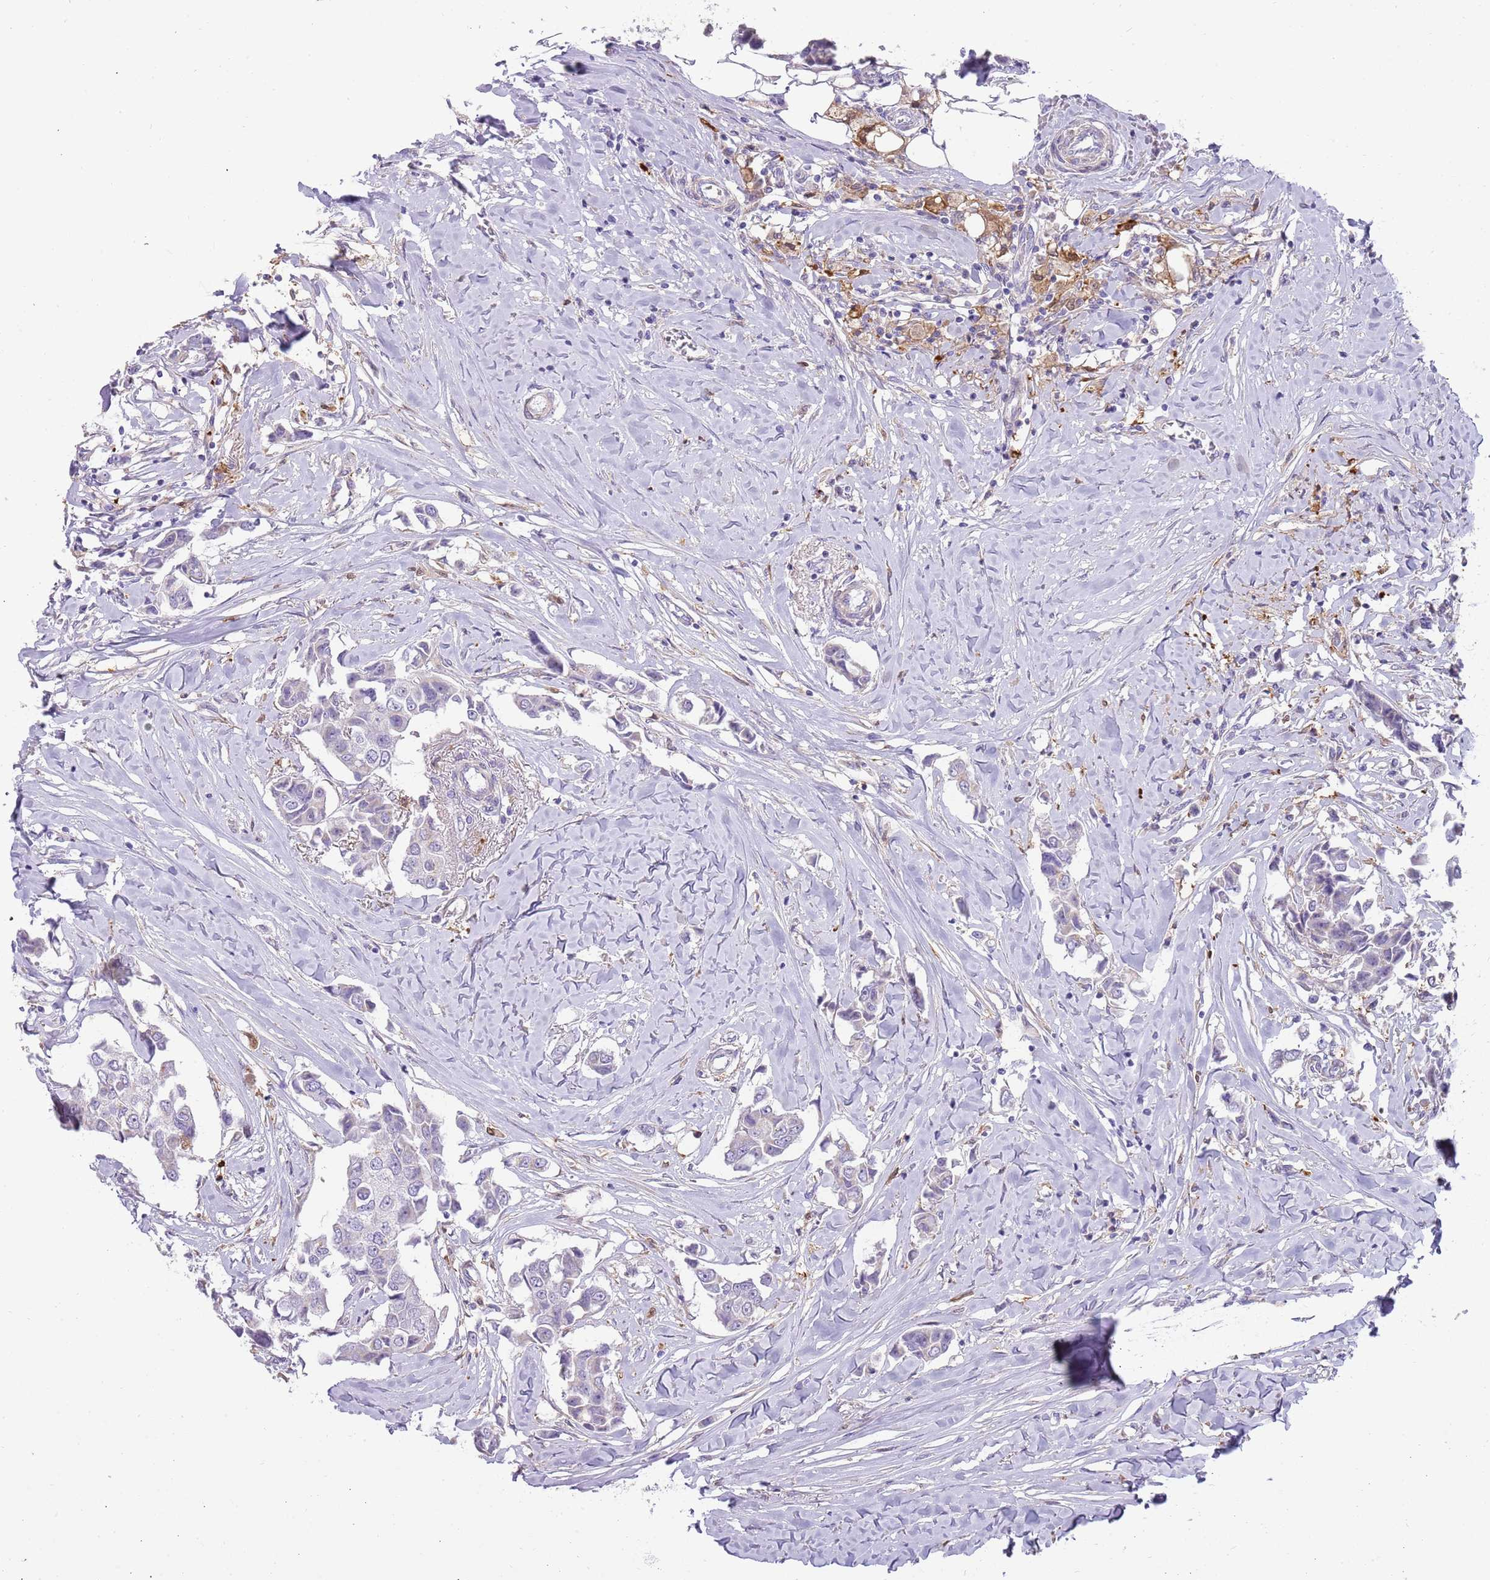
{"staining": {"intensity": "negative", "quantity": "none", "location": "none"}, "tissue": "breast cancer", "cell_type": "Tumor cells", "image_type": "cancer", "snomed": [{"axis": "morphology", "description": "Duct carcinoma"}, {"axis": "topography", "description": "Breast"}], "caption": "Immunohistochemistry of human intraductal carcinoma (breast) exhibits no expression in tumor cells.", "gene": "DIPK1C", "patient": {"sex": "female", "age": 80}}